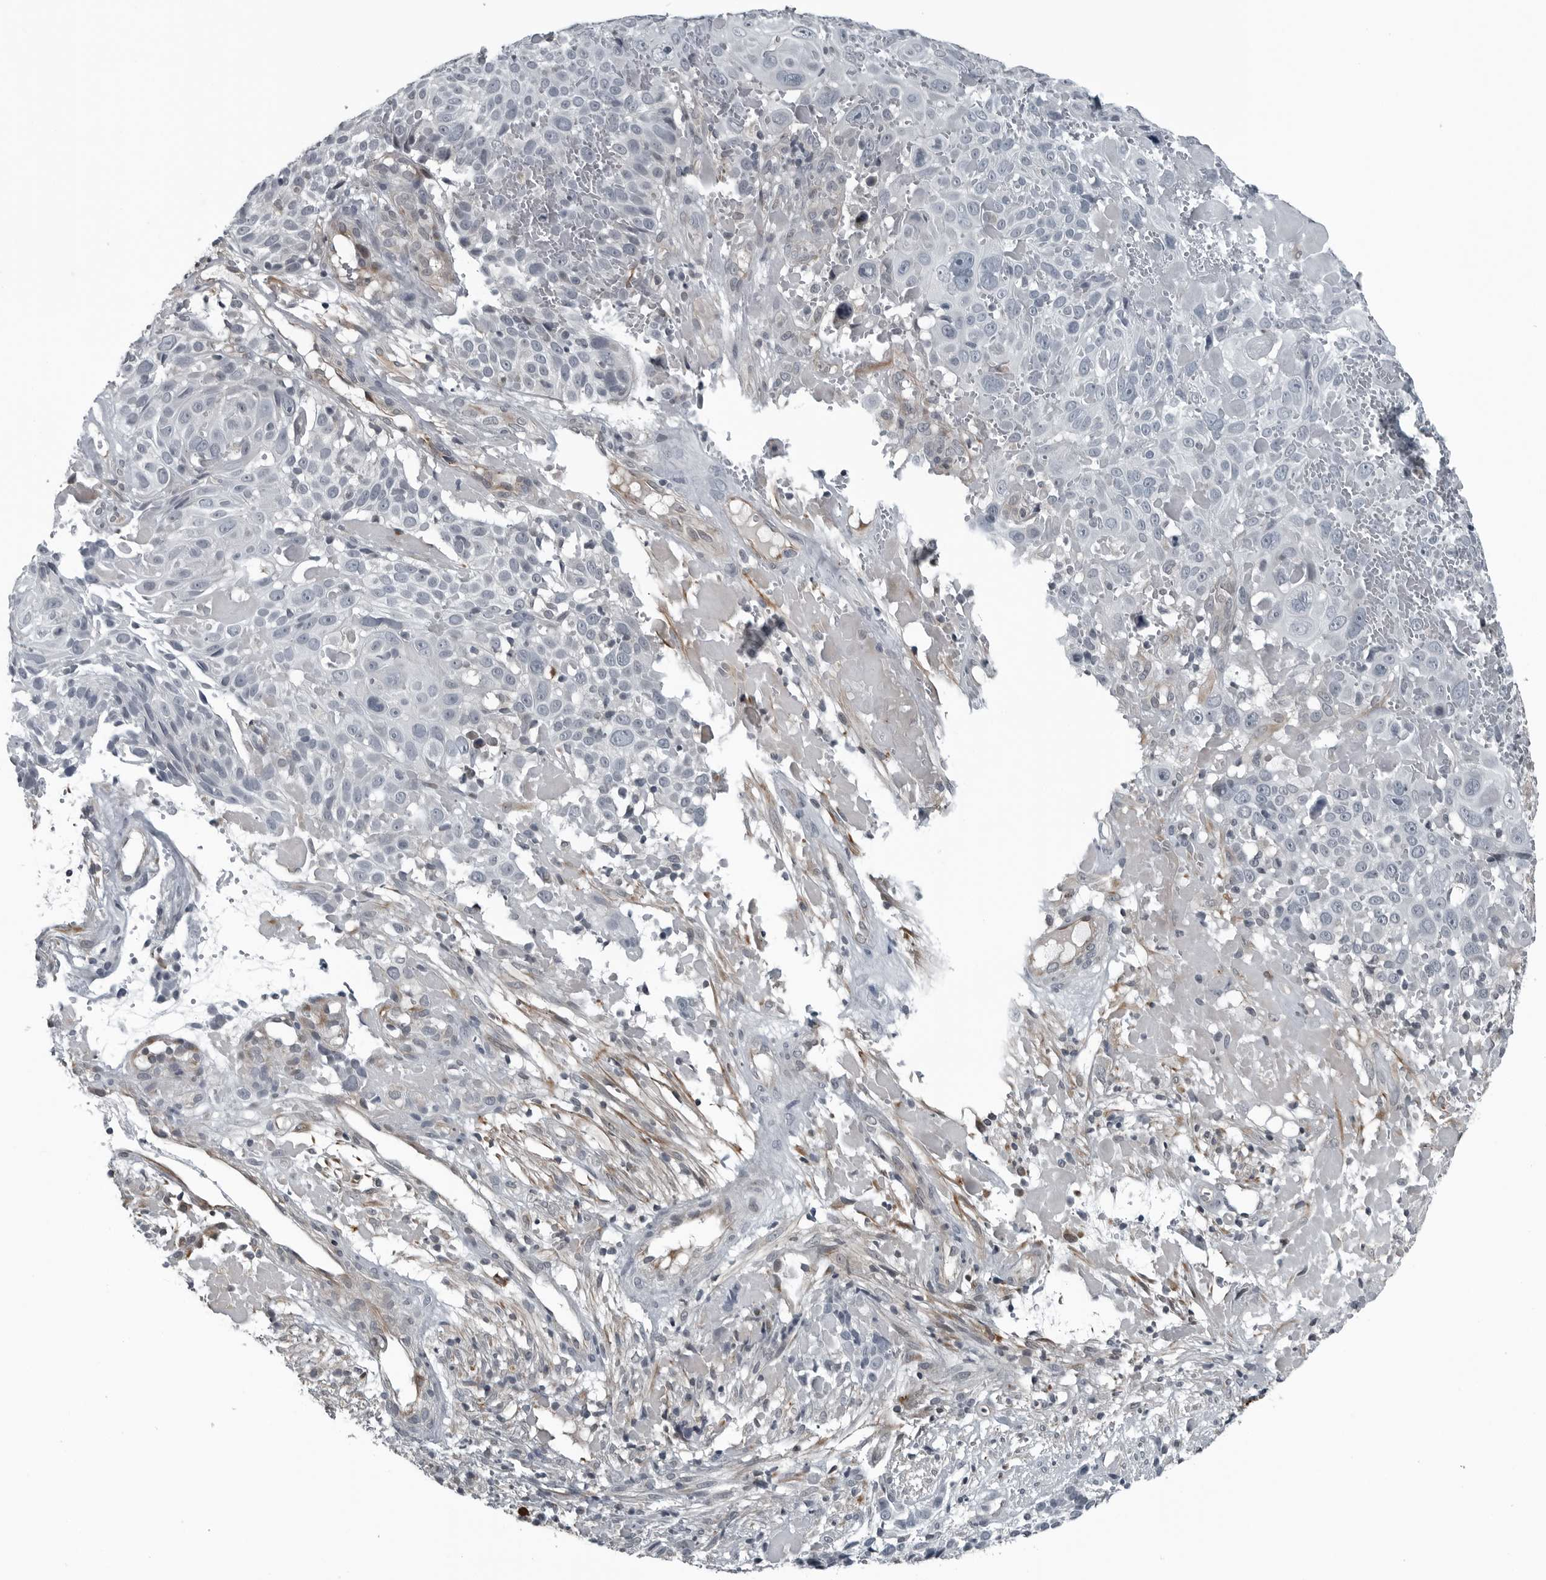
{"staining": {"intensity": "negative", "quantity": "none", "location": "none"}, "tissue": "cervical cancer", "cell_type": "Tumor cells", "image_type": "cancer", "snomed": [{"axis": "morphology", "description": "Squamous cell carcinoma, NOS"}, {"axis": "topography", "description": "Cervix"}], "caption": "This histopathology image is of cervical cancer stained with immunohistochemistry (IHC) to label a protein in brown with the nuclei are counter-stained blue. There is no staining in tumor cells. Nuclei are stained in blue.", "gene": "GAK", "patient": {"sex": "female", "age": 74}}